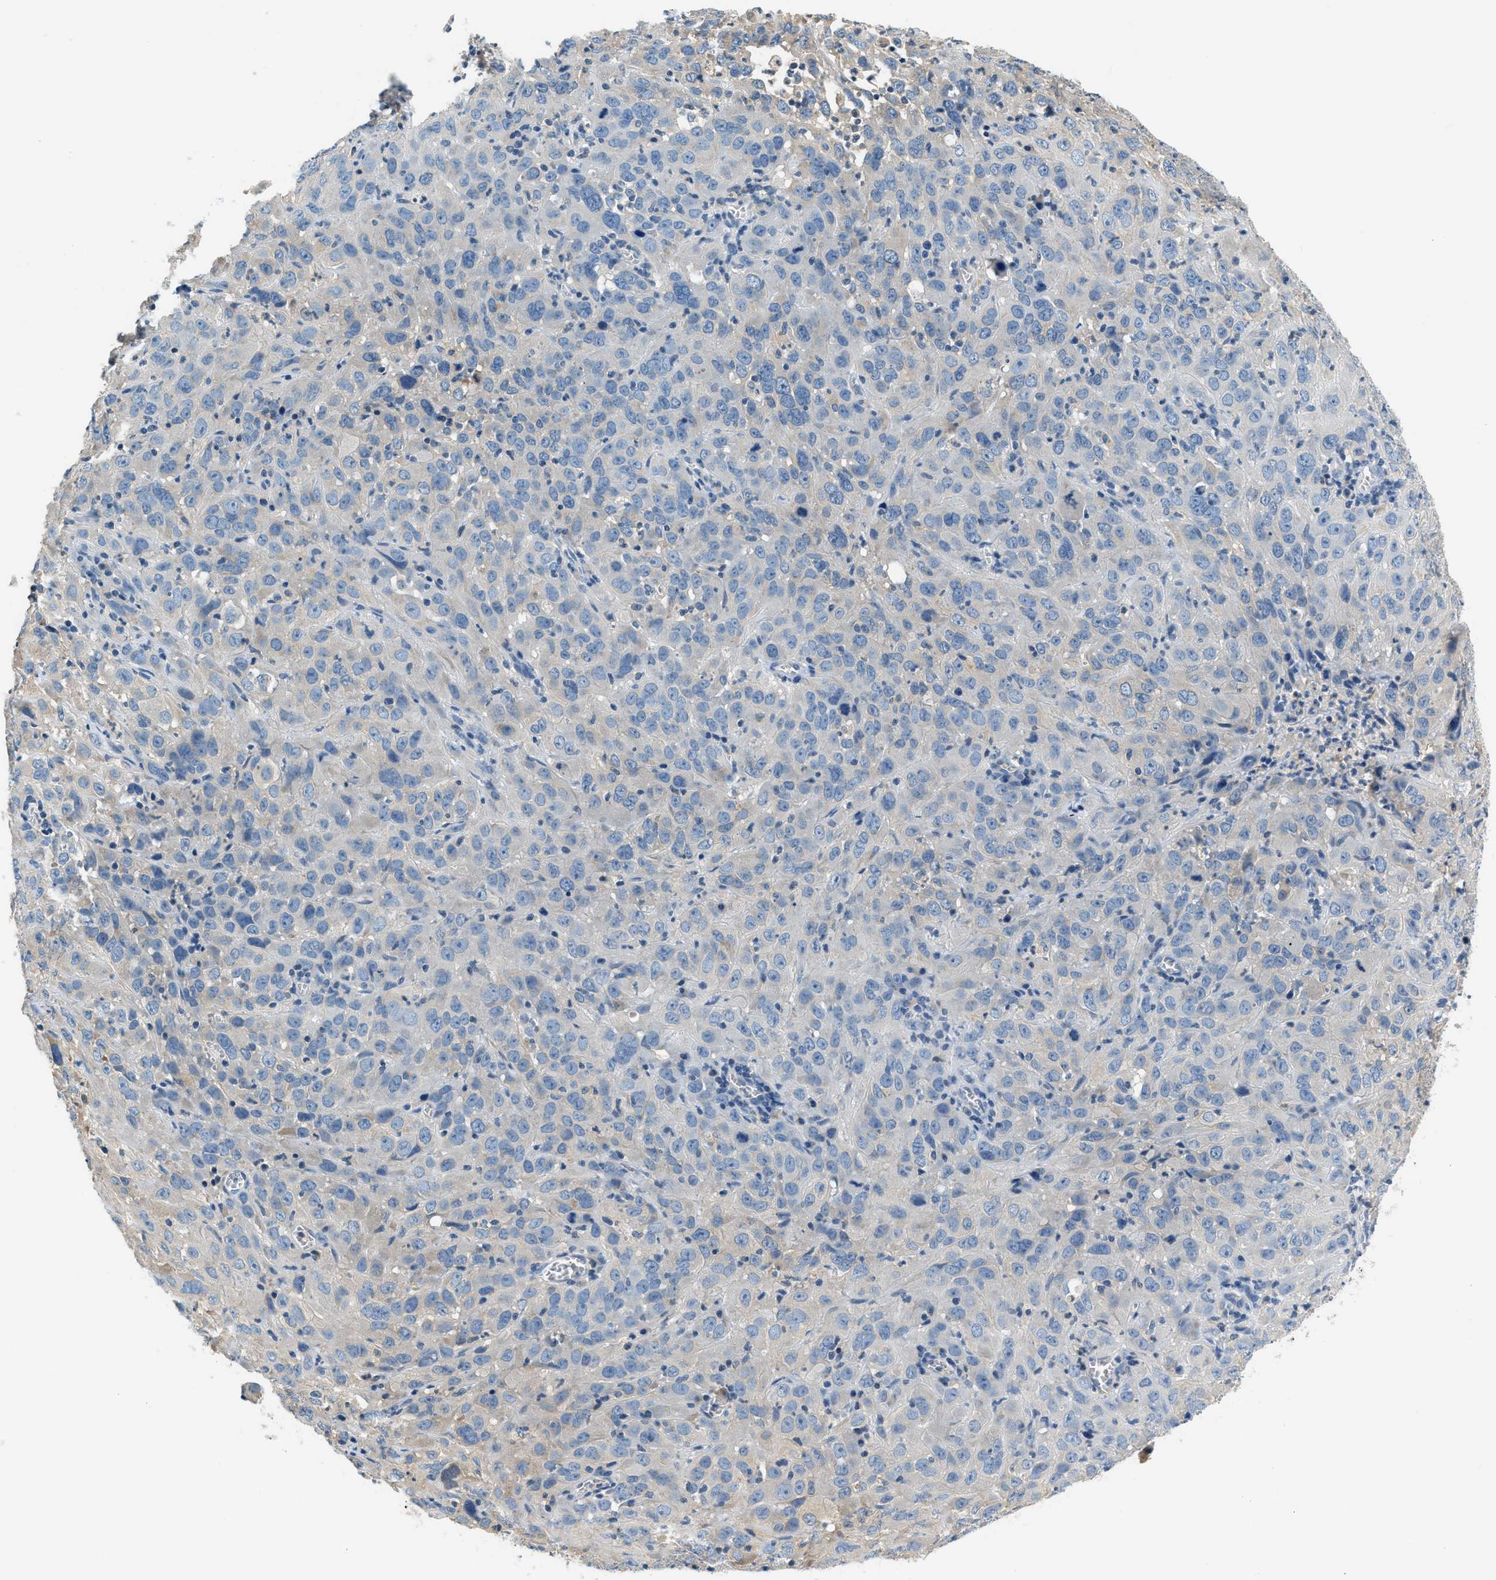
{"staining": {"intensity": "negative", "quantity": "none", "location": "none"}, "tissue": "cervical cancer", "cell_type": "Tumor cells", "image_type": "cancer", "snomed": [{"axis": "morphology", "description": "Squamous cell carcinoma, NOS"}, {"axis": "topography", "description": "Cervix"}], "caption": "IHC image of neoplastic tissue: human cervical cancer stained with DAB demonstrates no significant protein positivity in tumor cells.", "gene": "SLC35E1", "patient": {"sex": "female", "age": 32}}